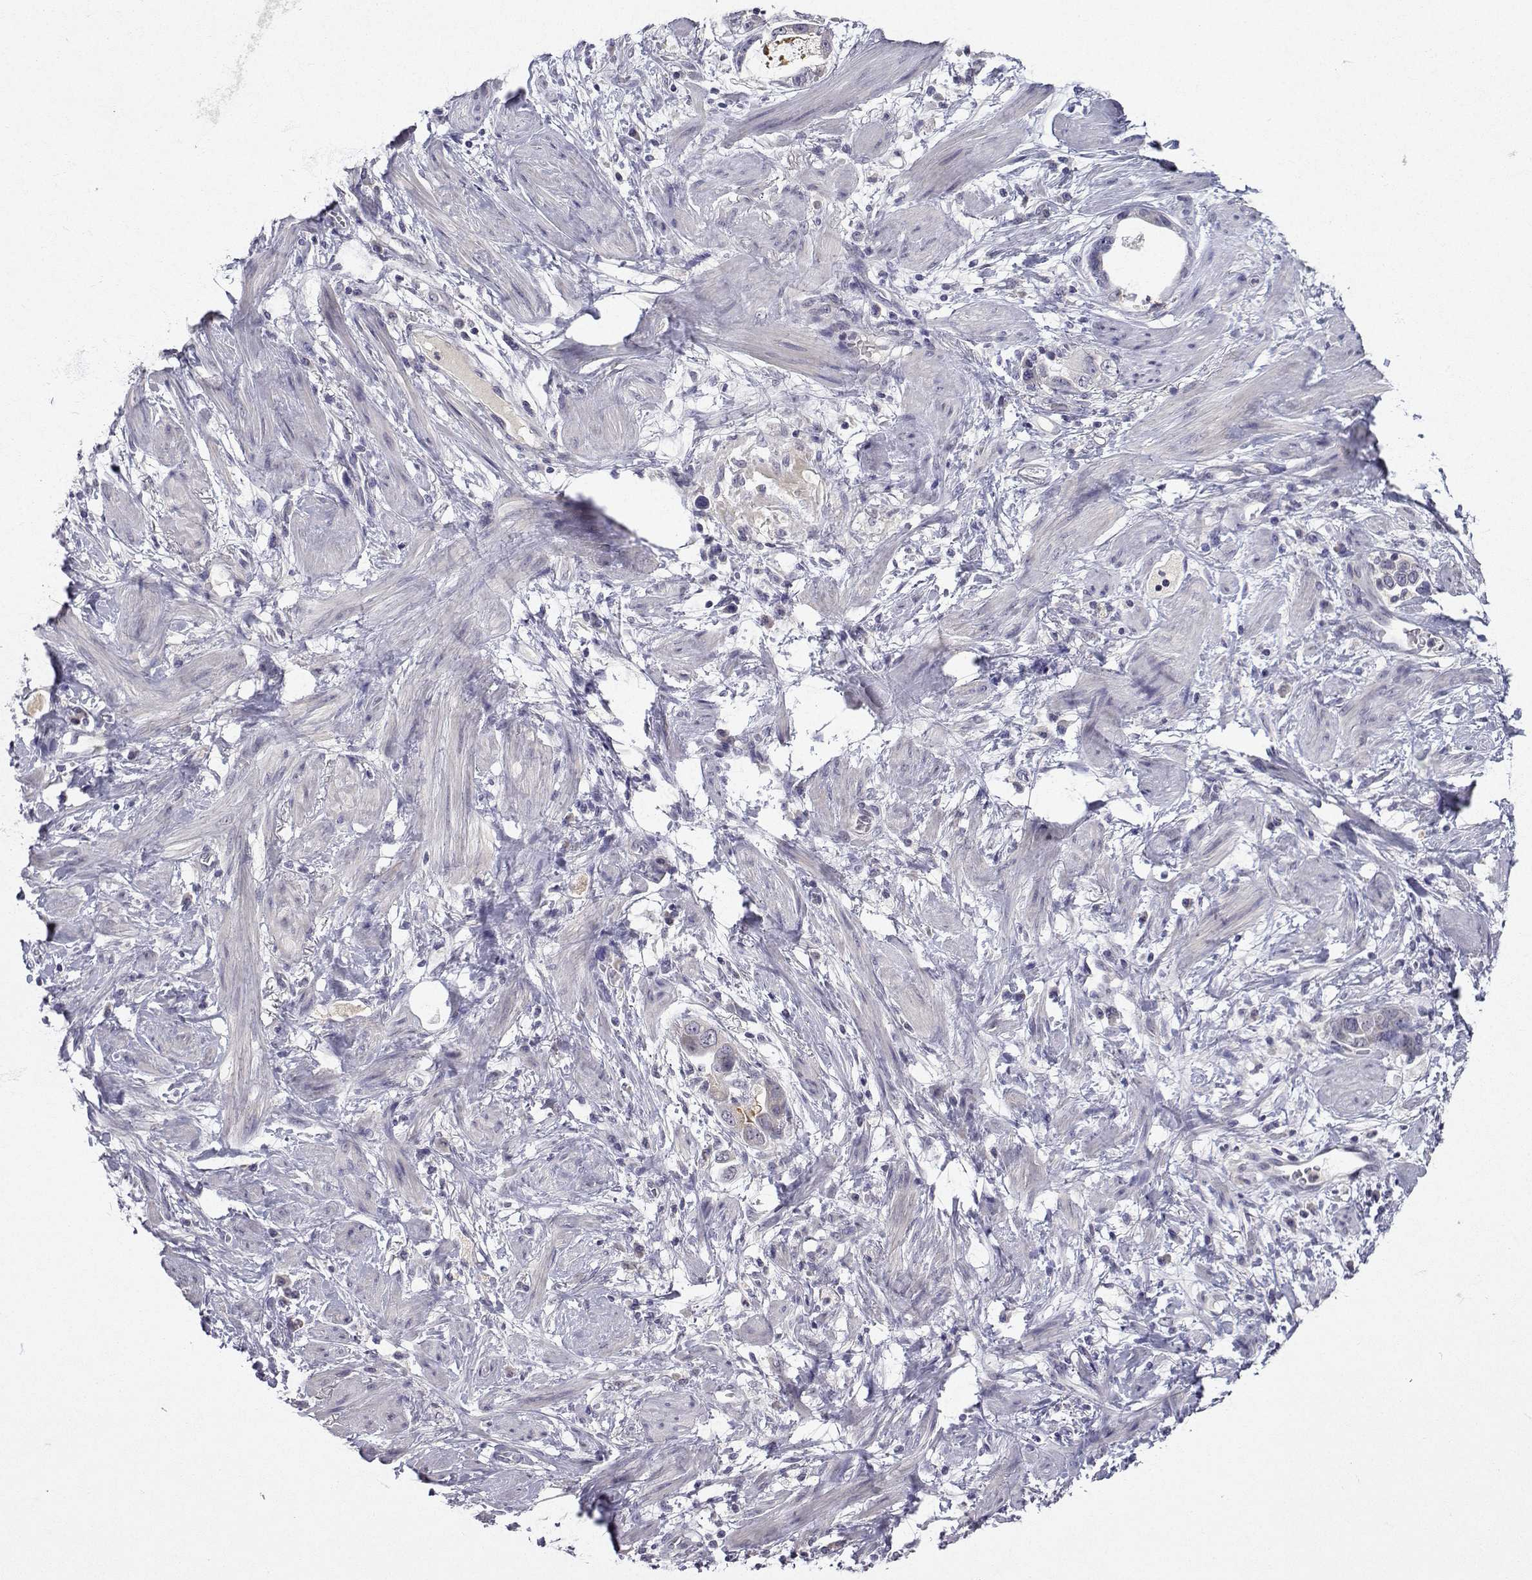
{"staining": {"intensity": "negative", "quantity": "none", "location": "none"}, "tissue": "stomach cancer", "cell_type": "Tumor cells", "image_type": "cancer", "snomed": [{"axis": "morphology", "description": "Adenocarcinoma, NOS"}, {"axis": "topography", "description": "Stomach, lower"}], "caption": "Immunohistochemistry of stomach cancer demonstrates no positivity in tumor cells. (Stains: DAB (3,3'-diaminobenzidine) IHC with hematoxylin counter stain, Microscopy: brightfield microscopy at high magnification).", "gene": "SLC6A3", "patient": {"sex": "female", "age": 93}}